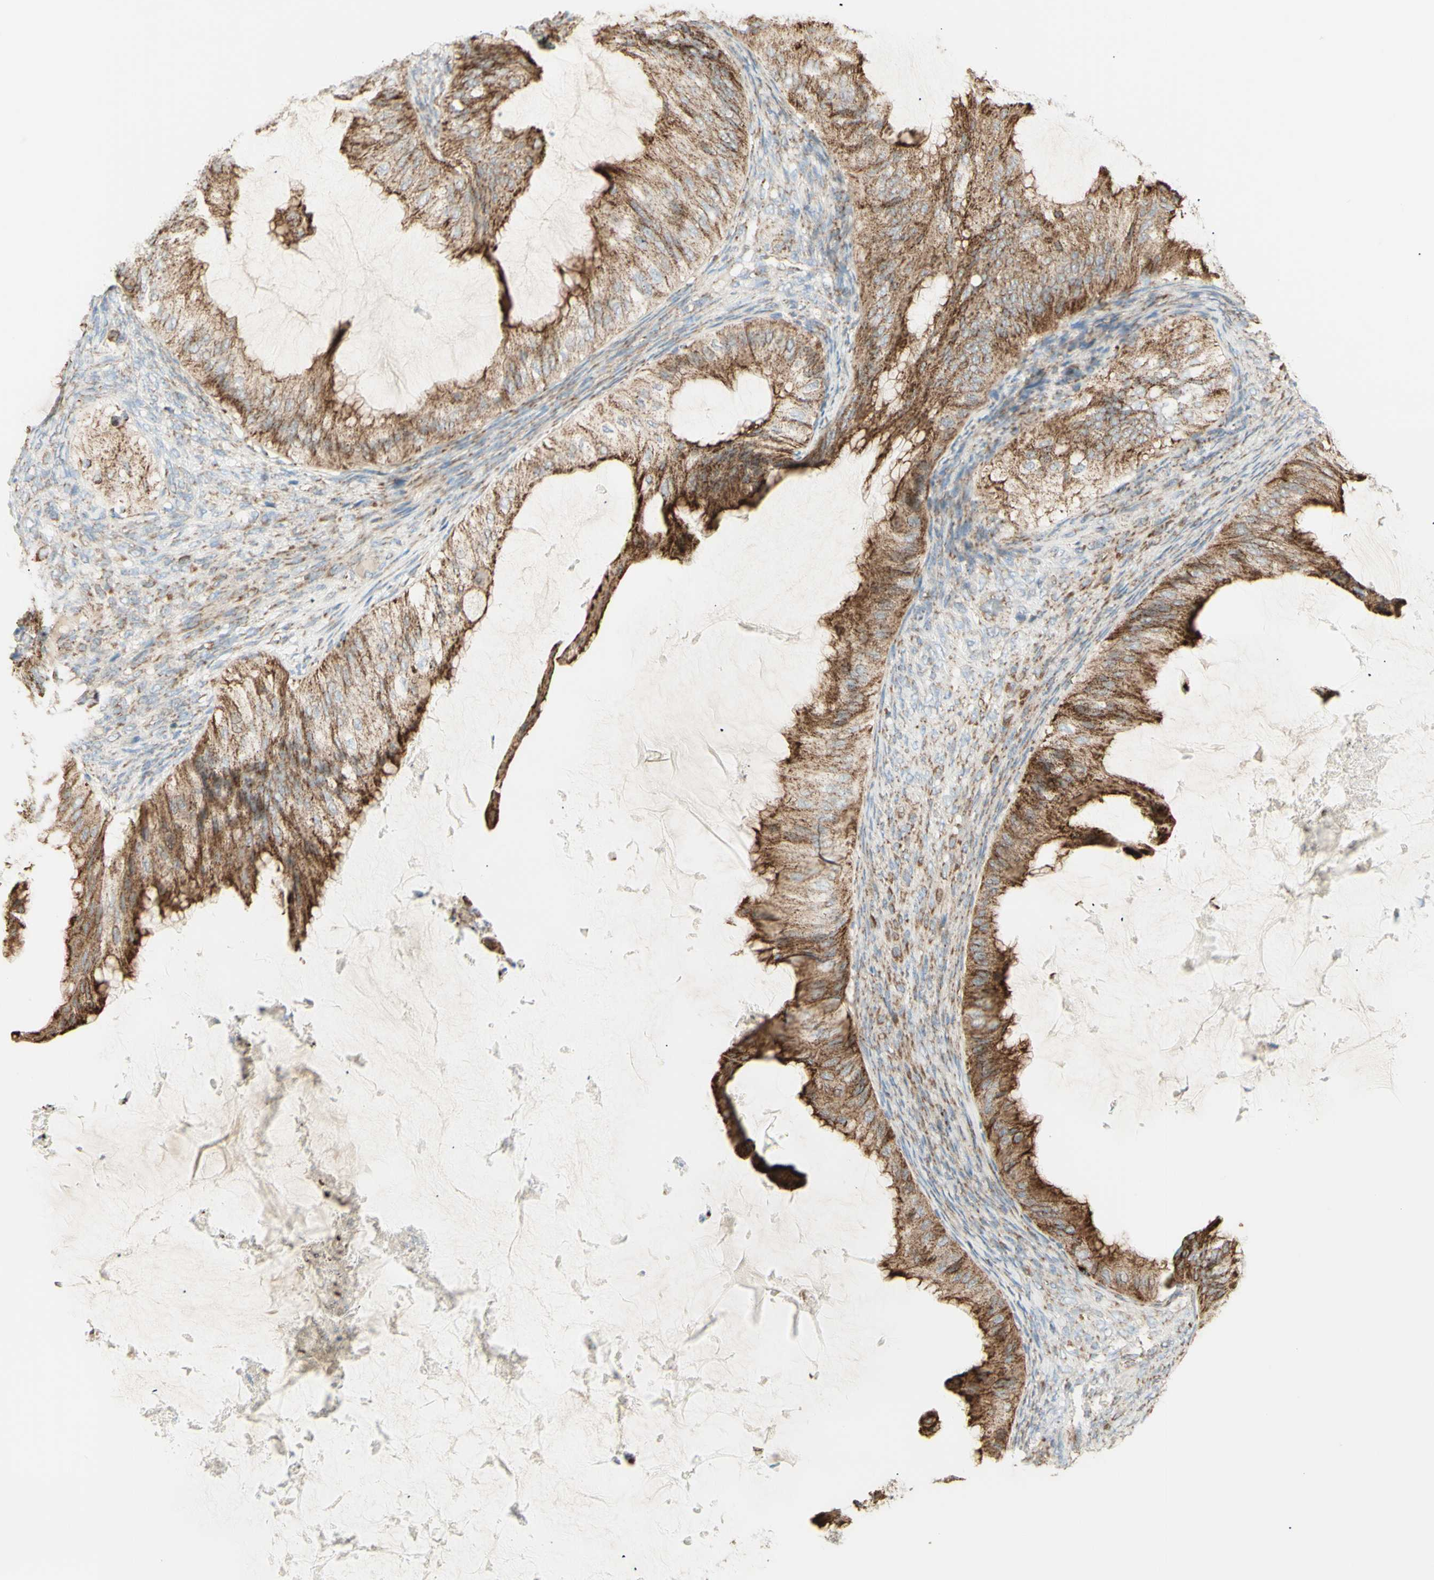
{"staining": {"intensity": "moderate", "quantity": ">75%", "location": "cytoplasmic/membranous"}, "tissue": "ovarian cancer", "cell_type": "Tumor cells", "image_type": "cancer", "snomed": [{"axis": "morphology", "description": "Cystadenocarcinoma, mucinous, NOS"}, {"axis": "topography", "description": "Ovary"}], "caption": "Ovarian cancer (mucinous cystadenocarcinoma) stained with a brown dye demonstrates moderate cytoplasmic/membranous positive positivity in about >75% of tumor cells.", "gene": "LETM1", "patient": {"sex": "female", "age": 61}}